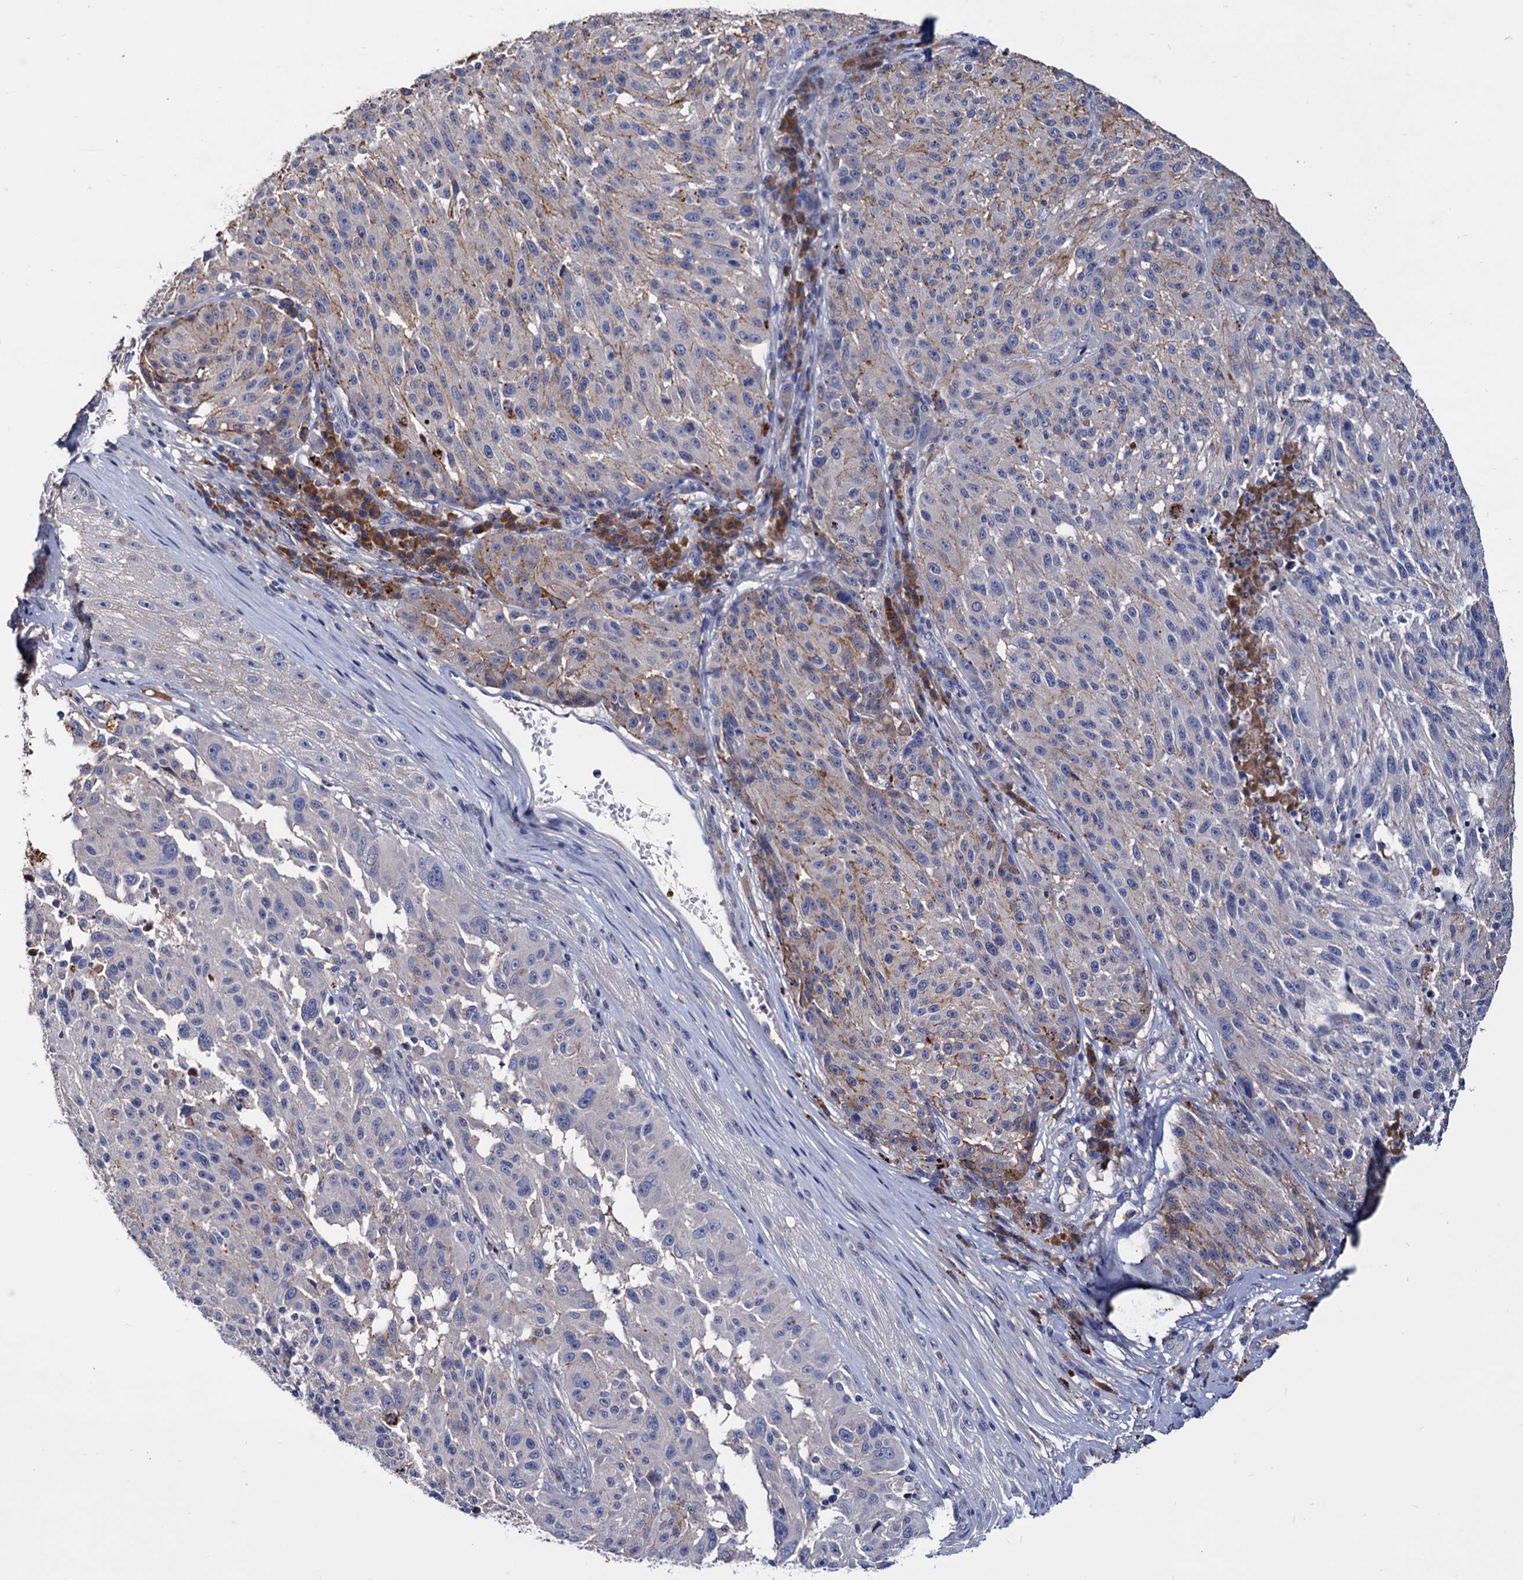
{"staining": {"intensity": "negative", "quantity": "none", "location": "none"}, "tissue": "melanoma", "cell_type": "Tumor cells", "image_type": "cancer", "snomed": [{"axis": "morphology", "description": "Malignant melanoma, NOS"}, {"axis": "topography", "description": "Skin"}], "caption": "Melanoma stained for a protein using IHC demonstrates no expression tumor cells.", "gene": "NPAS4", "patient": {"sex": "male", "age": 53}}